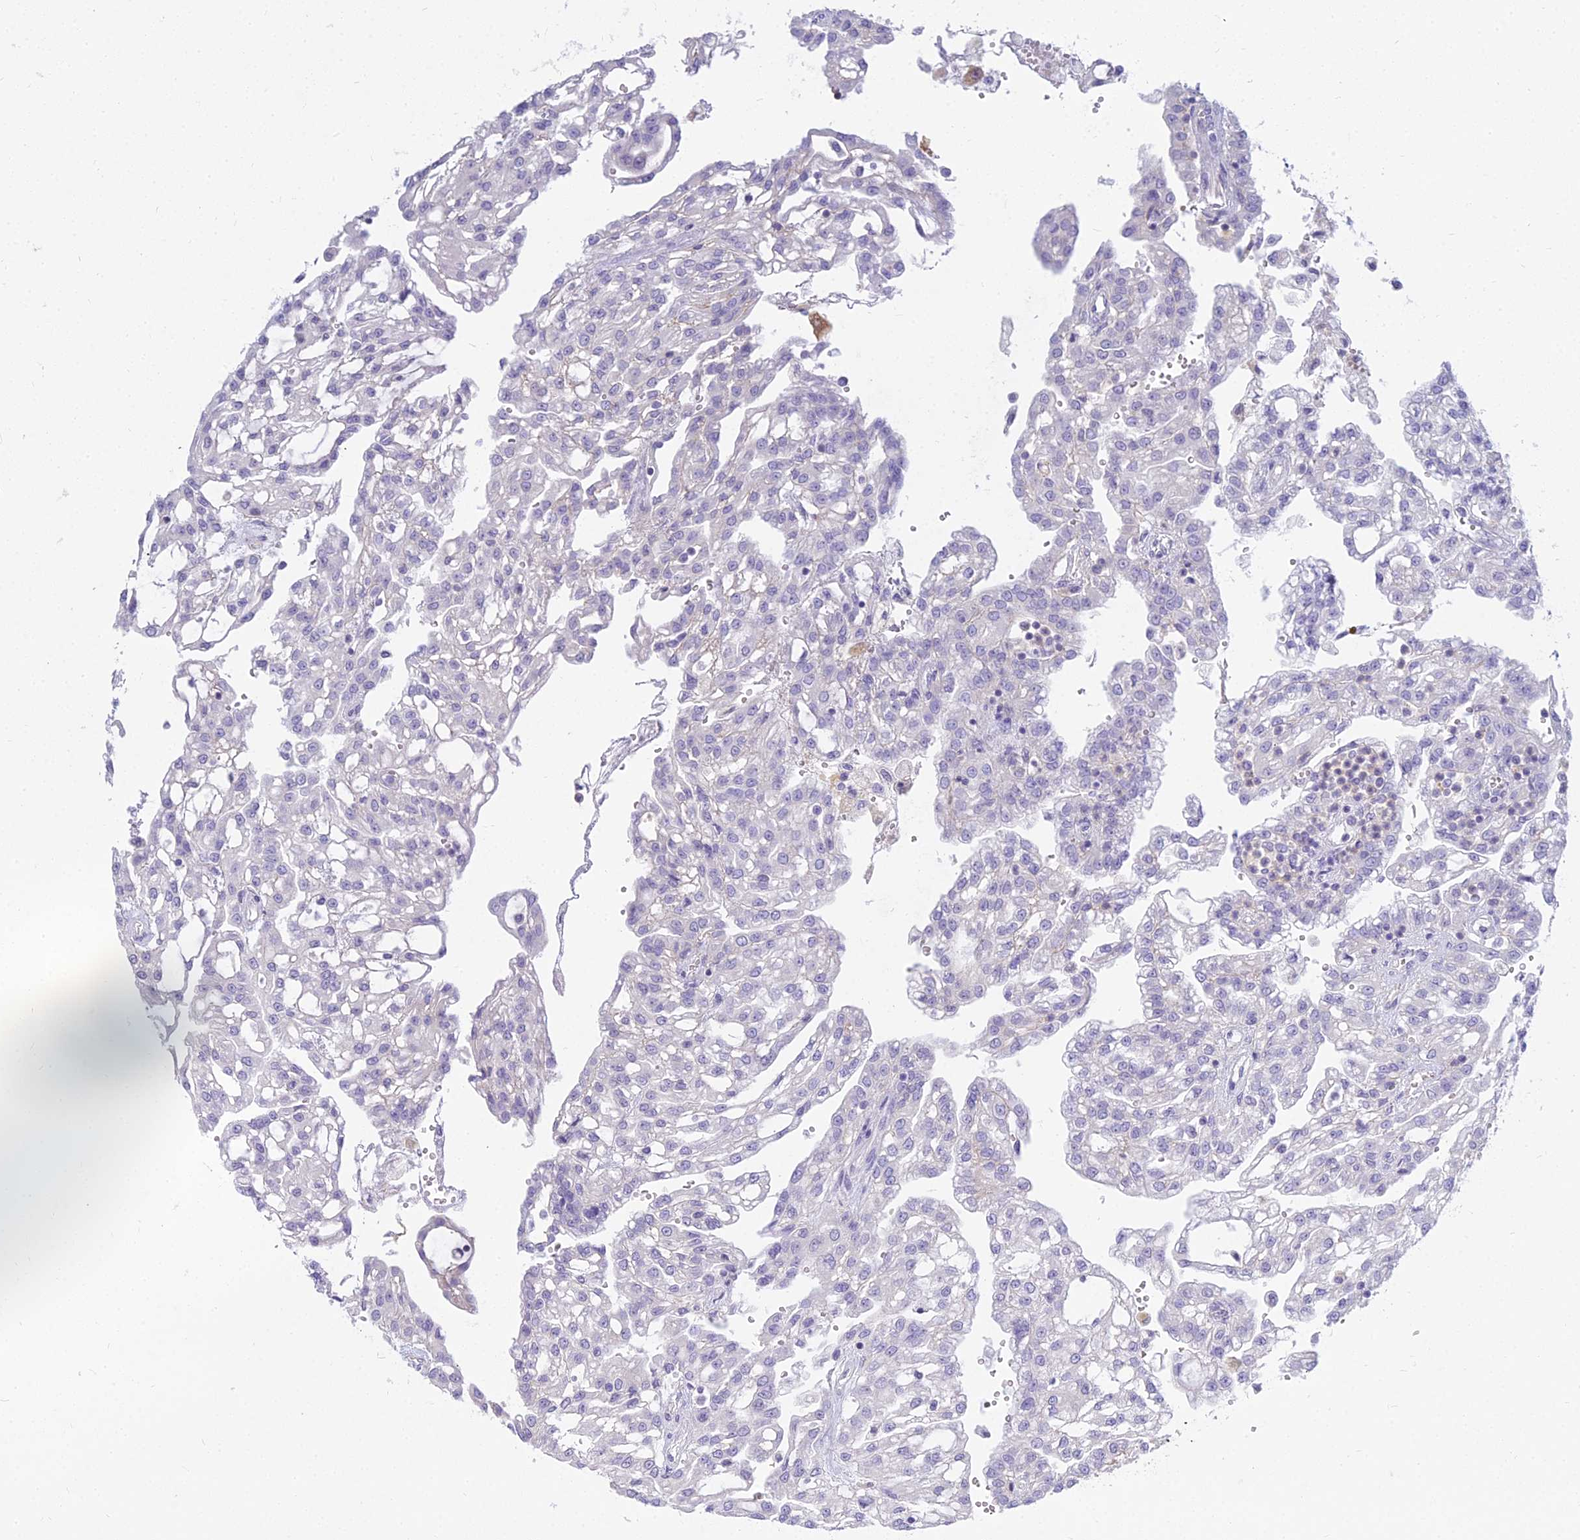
{"staining": {"intensity": "negative", "quantity": "none", "location": "none"}, "tissue": "renal cancer", "cell_type": "Tumor cells", "image_type": "cancer", "snomed": [{"axis": "morphology", "description": "Adenocarcinoma, NOS"}, {"axis": "topography", "description": "Kidney"}], "caption": "IHC image of neoplastic tissue: renal adenocarcinoma stained with DAB exhibits no significant protein positivity in tumor cells.", "gene": "SMIM24", "patient": {"sex": "male", "age": 63}}